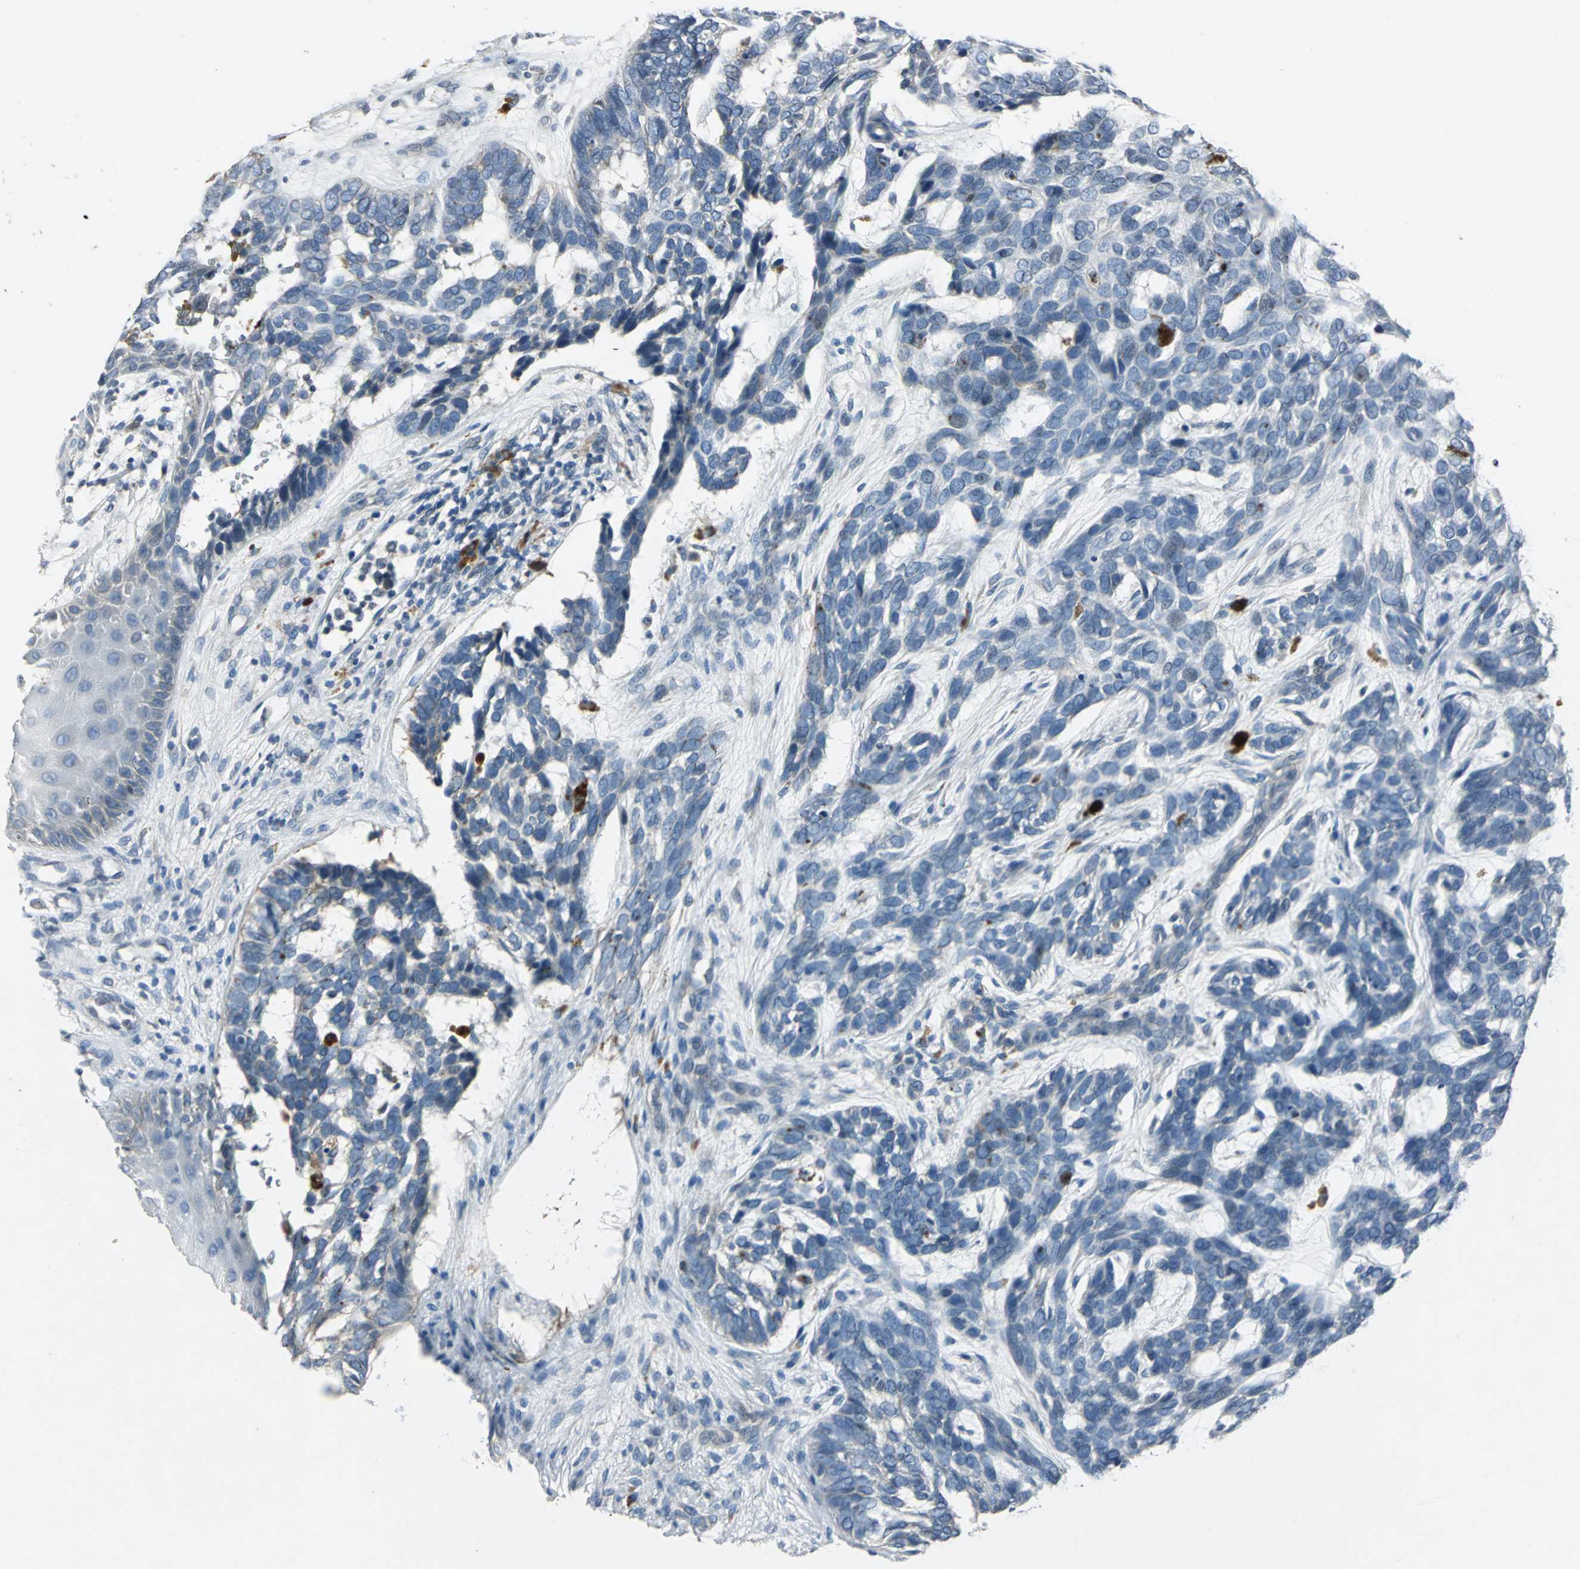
{"staining": {"intensity": "negative", "quantity": "none", "location": "none"}, "tissue": "skin cancer", "cell_type": "Tumor cells", "image_type": "cancer", "snomed": [{"axis": "morphology", "description": "Basal cell carcinoma"}, {"axis": "topography", "description": "Skin"}], "caption": "There is no significant expression in tumor cells of skin cancer (basal cell carcinoma). (DAB immunohistochemistry, high magnification).", "gene": "SLC2A13", "patient": {"sex": "male", "age": 87}}